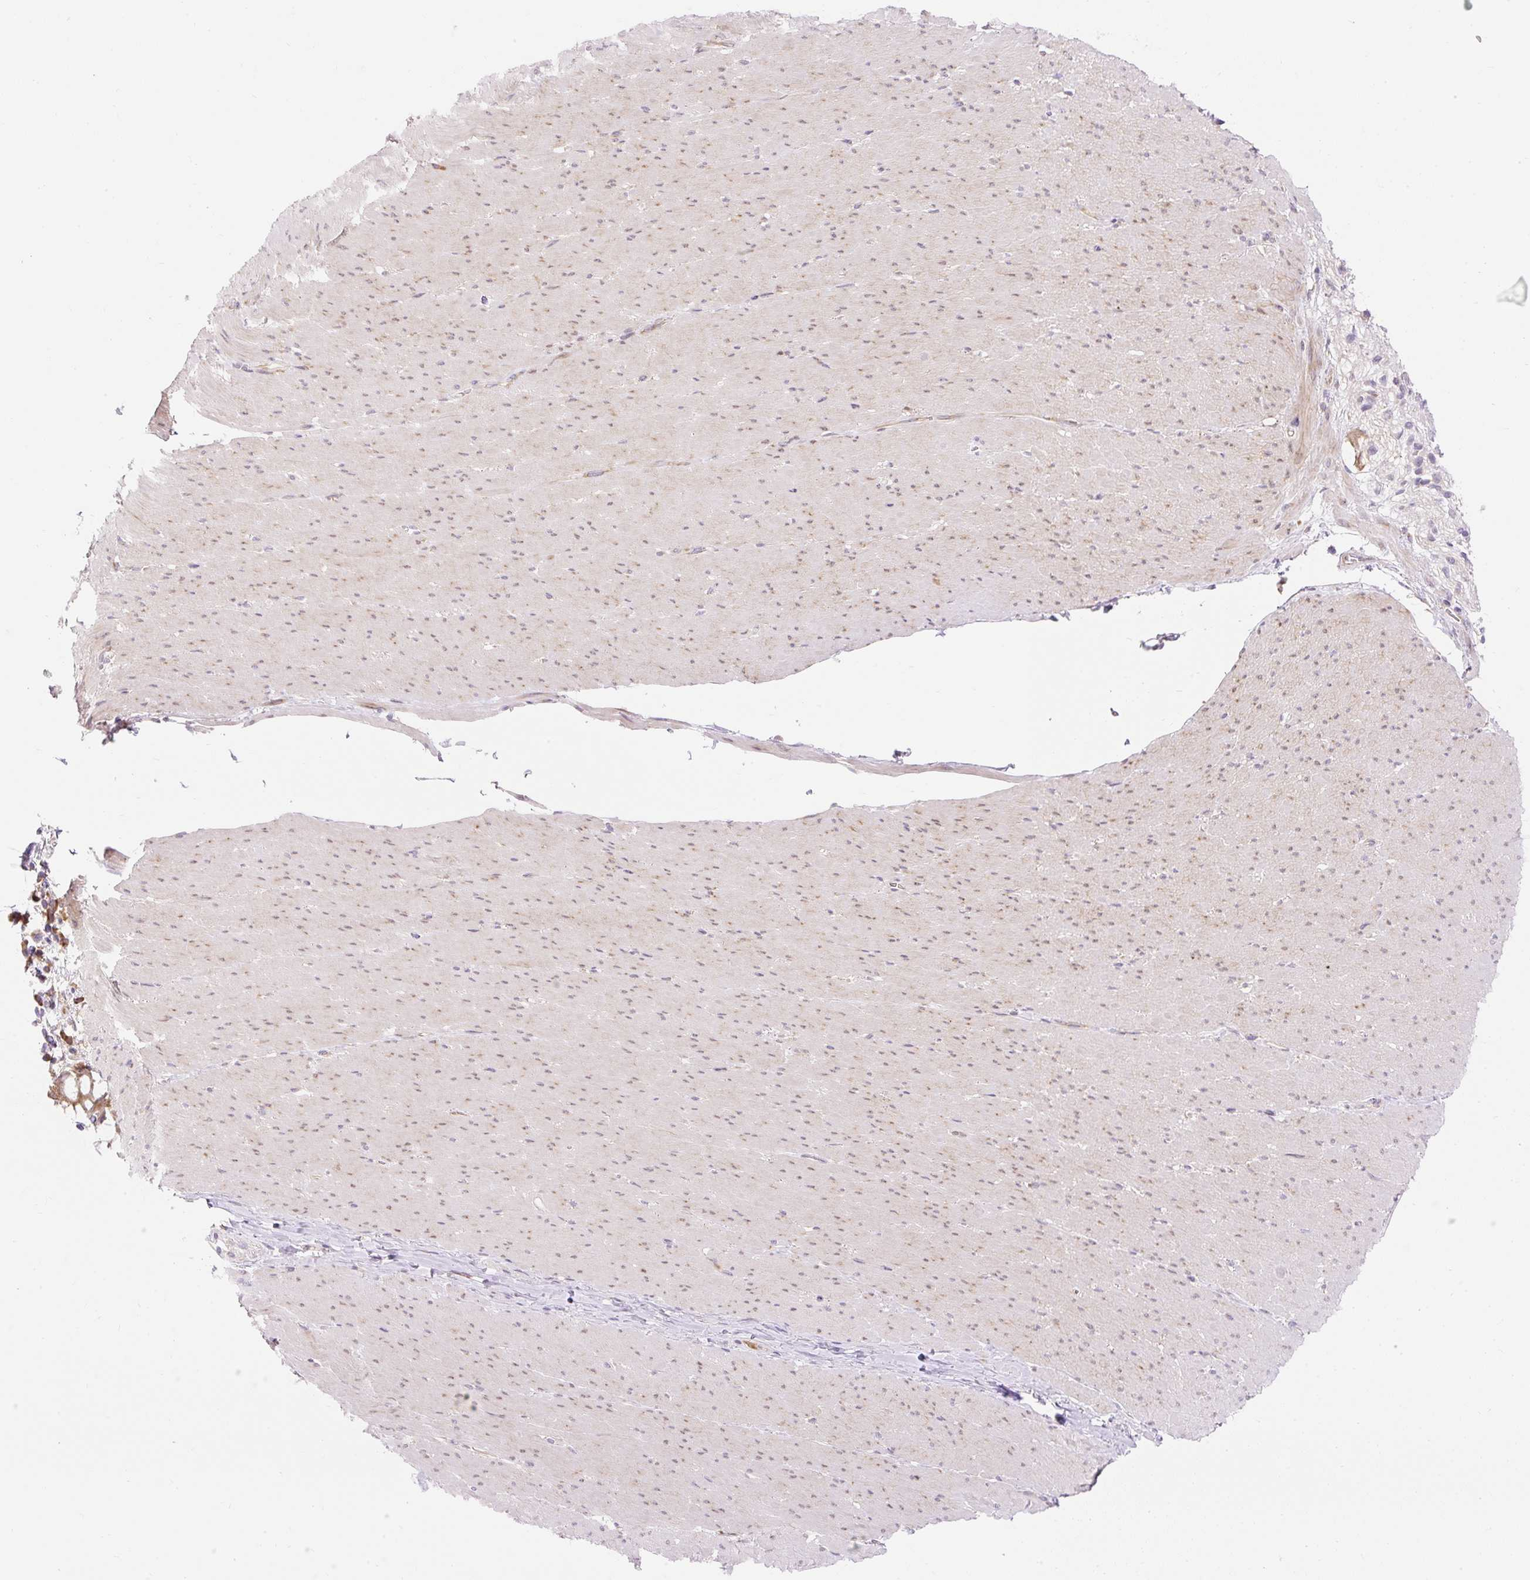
{"staining": {"intensity": "weak", "quantity": "<25%", "location": "cytoplasmic/membranous"}, "tissue": "smooth muscle", "cell_type": "Smooth muscle cells", "image_type": "normal", "snomed": [{"axis": "morphology", "description": "Normal tissue, NOS"}, {"axis": "topography", "description": "Smooth muscle"}, {"axis": "topography", "description": "Rectum"}], "caption": "IHC photomicrograph of unremarkable human smooth muscle stained for a protein (brown), which reveals no expression in smooth muscle cells.", "gene": "GPR45", "patient": {"sex": "male", "age": 53}}